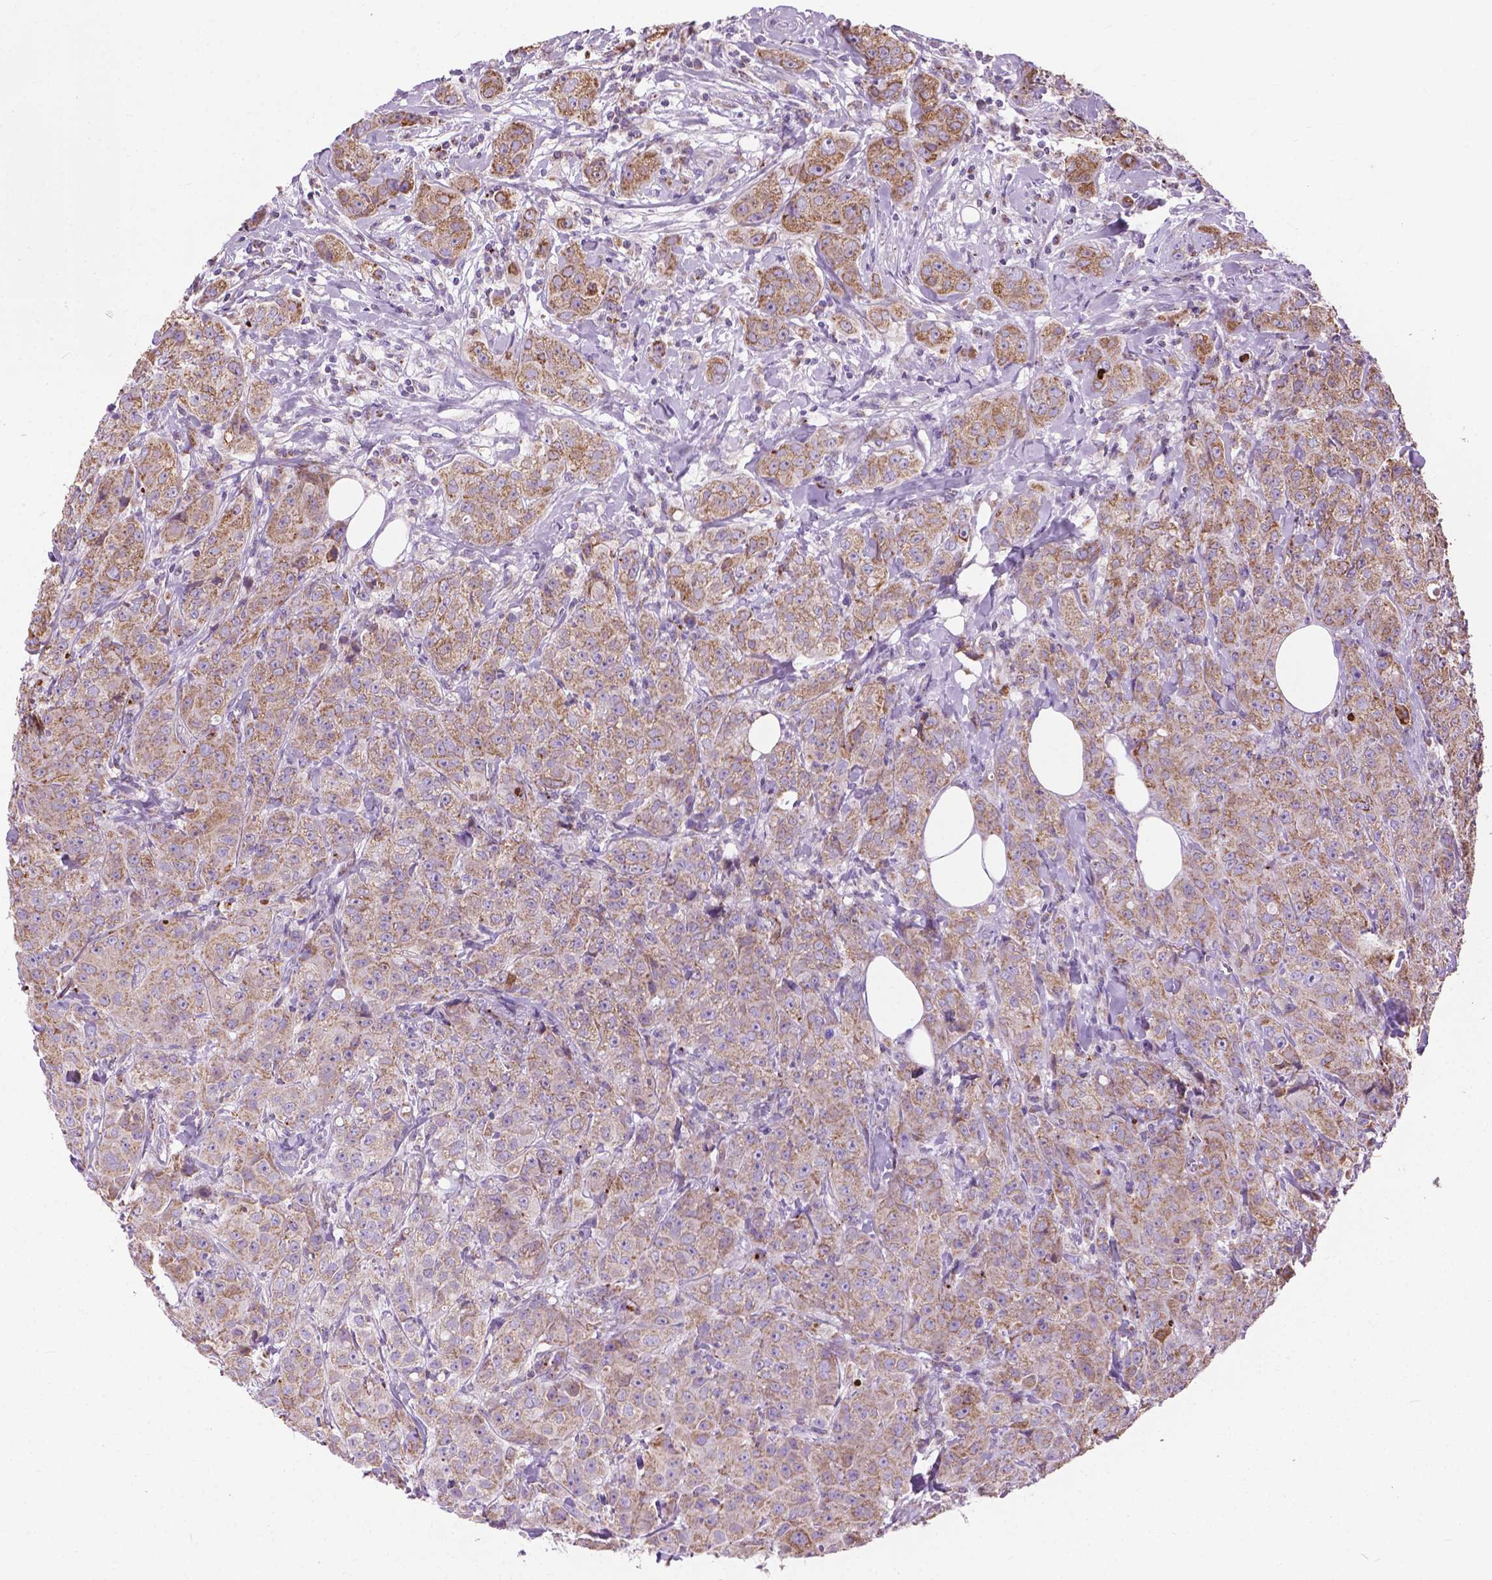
{"staining": {"intensity": "moderate", "quantity": ">75%", "location": "cytoplasmic/membranous"}, "tissue": "breast cancer", "cell_type": "Tumor cells", "image_type": "cancer", "snomed": [{"axis": "morphology", "description": "Duct carcinoma"}, {"axis": "topography", "description": "Breast"}], "caption": "Protein analysis of invasive ductal carcinoma (breast) tissue shows moderate cytoplasmic/membranous positivity in about >75% of tumor cells. (IHC, brightfield microscopy, high magnification).", "gene": "VDAC1", "patient": {"sex": "female", "age": 43}}